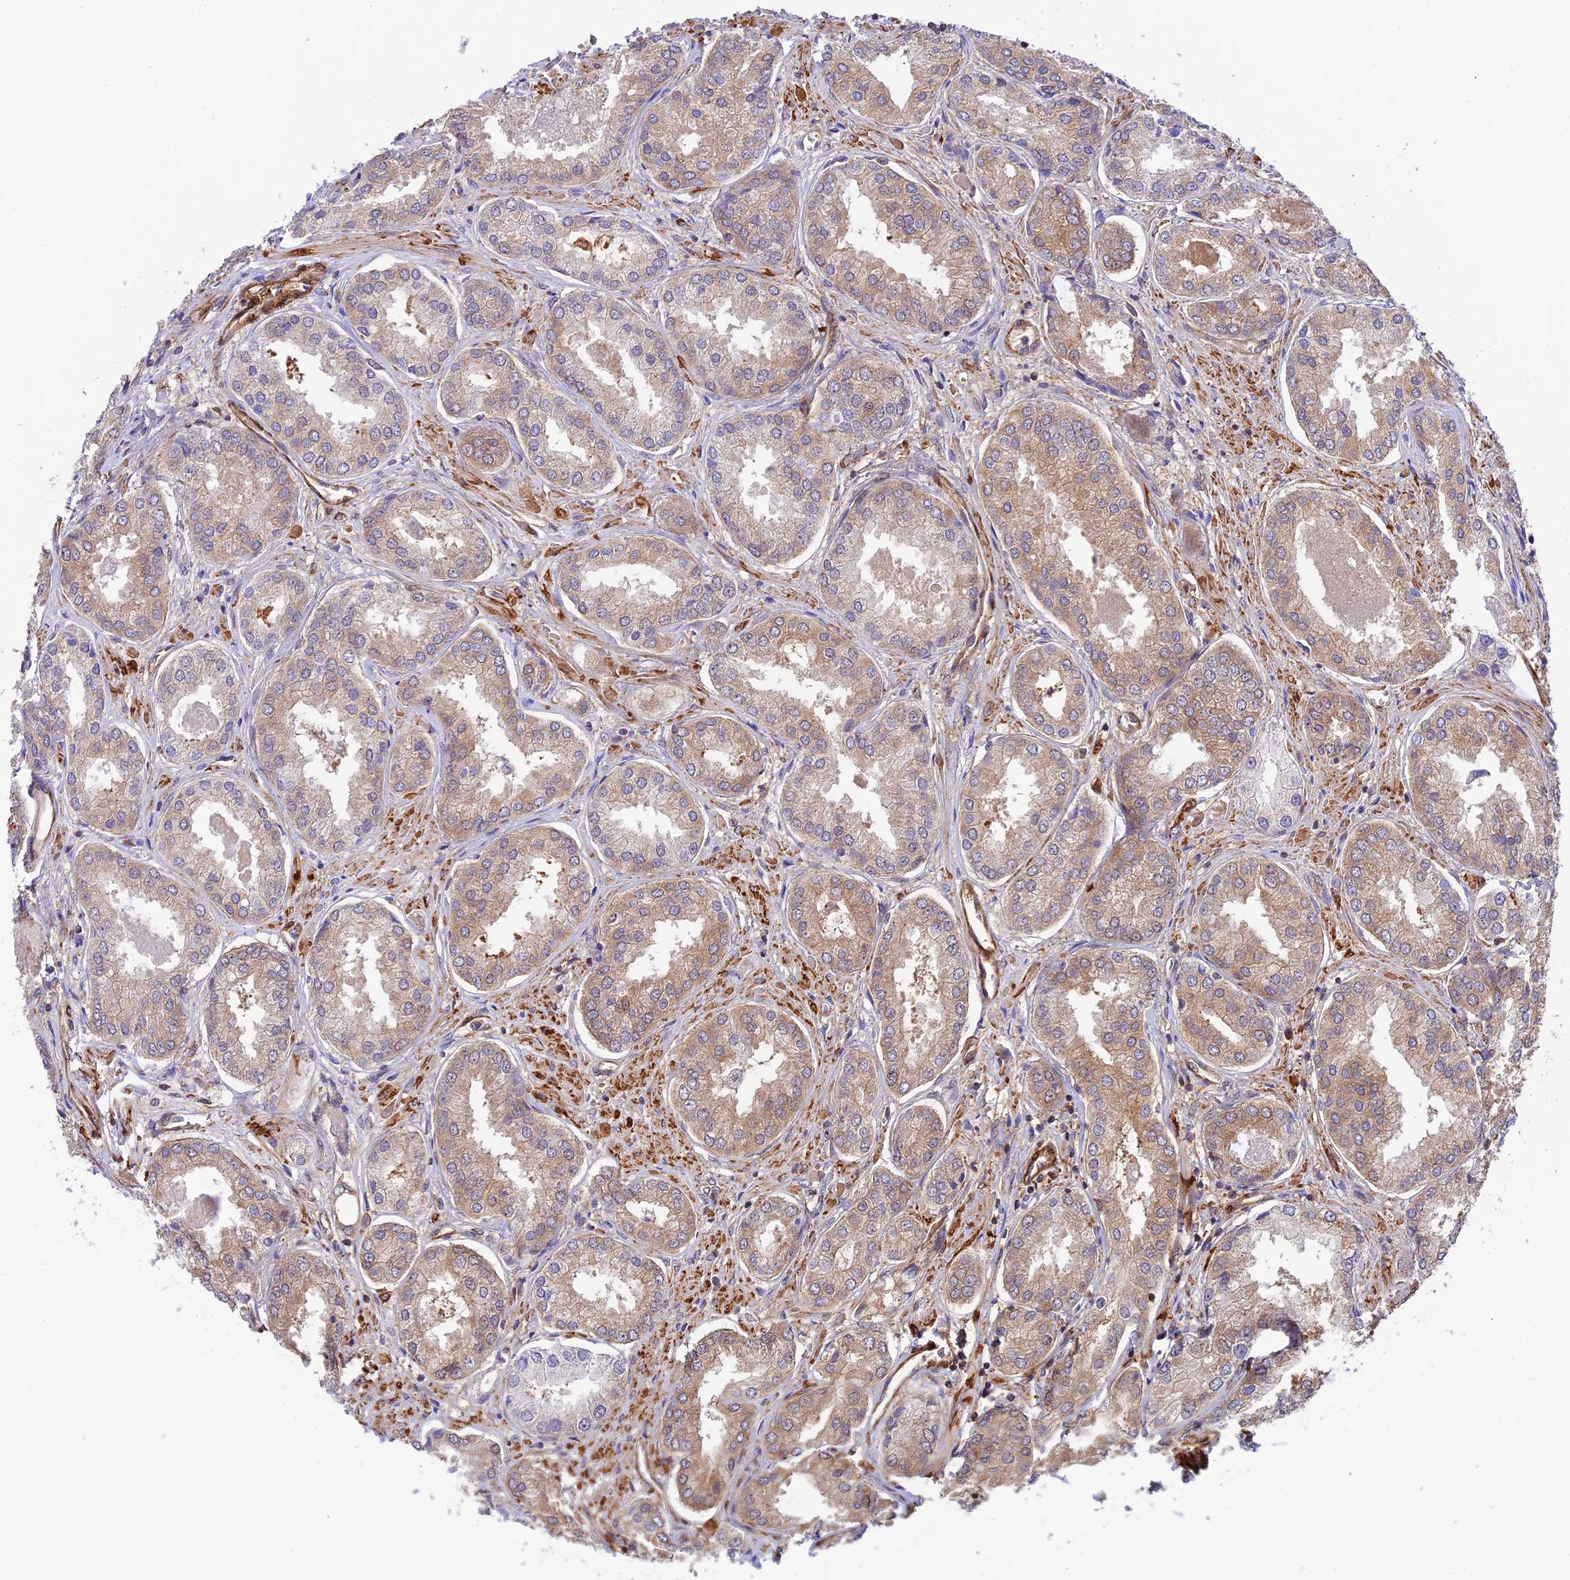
{"staining": {"intensity": "weak", "quantity": "25%-75%", "location": "cytoplasmic/membranous"}, "tissue": "prostate cancer", "cell_type": "Tumor cells", "image_type": "cancer", "snomed": [{"axis": "morphology", "description": "Adenocarcinoma, Low grade"}, {"axis": "topography", "description": "Prostate"}], "caption": "IHC histopathology image of adenocarcinoma (low-grade) (prostate) stained for a protein (brown), which reveals low levels of weak cytoplasmic/membranous positivity in approximately 25%-75% of tumor cells.", "gene": "EVI5L", "patient": {"sex": "male", "age": 68}}